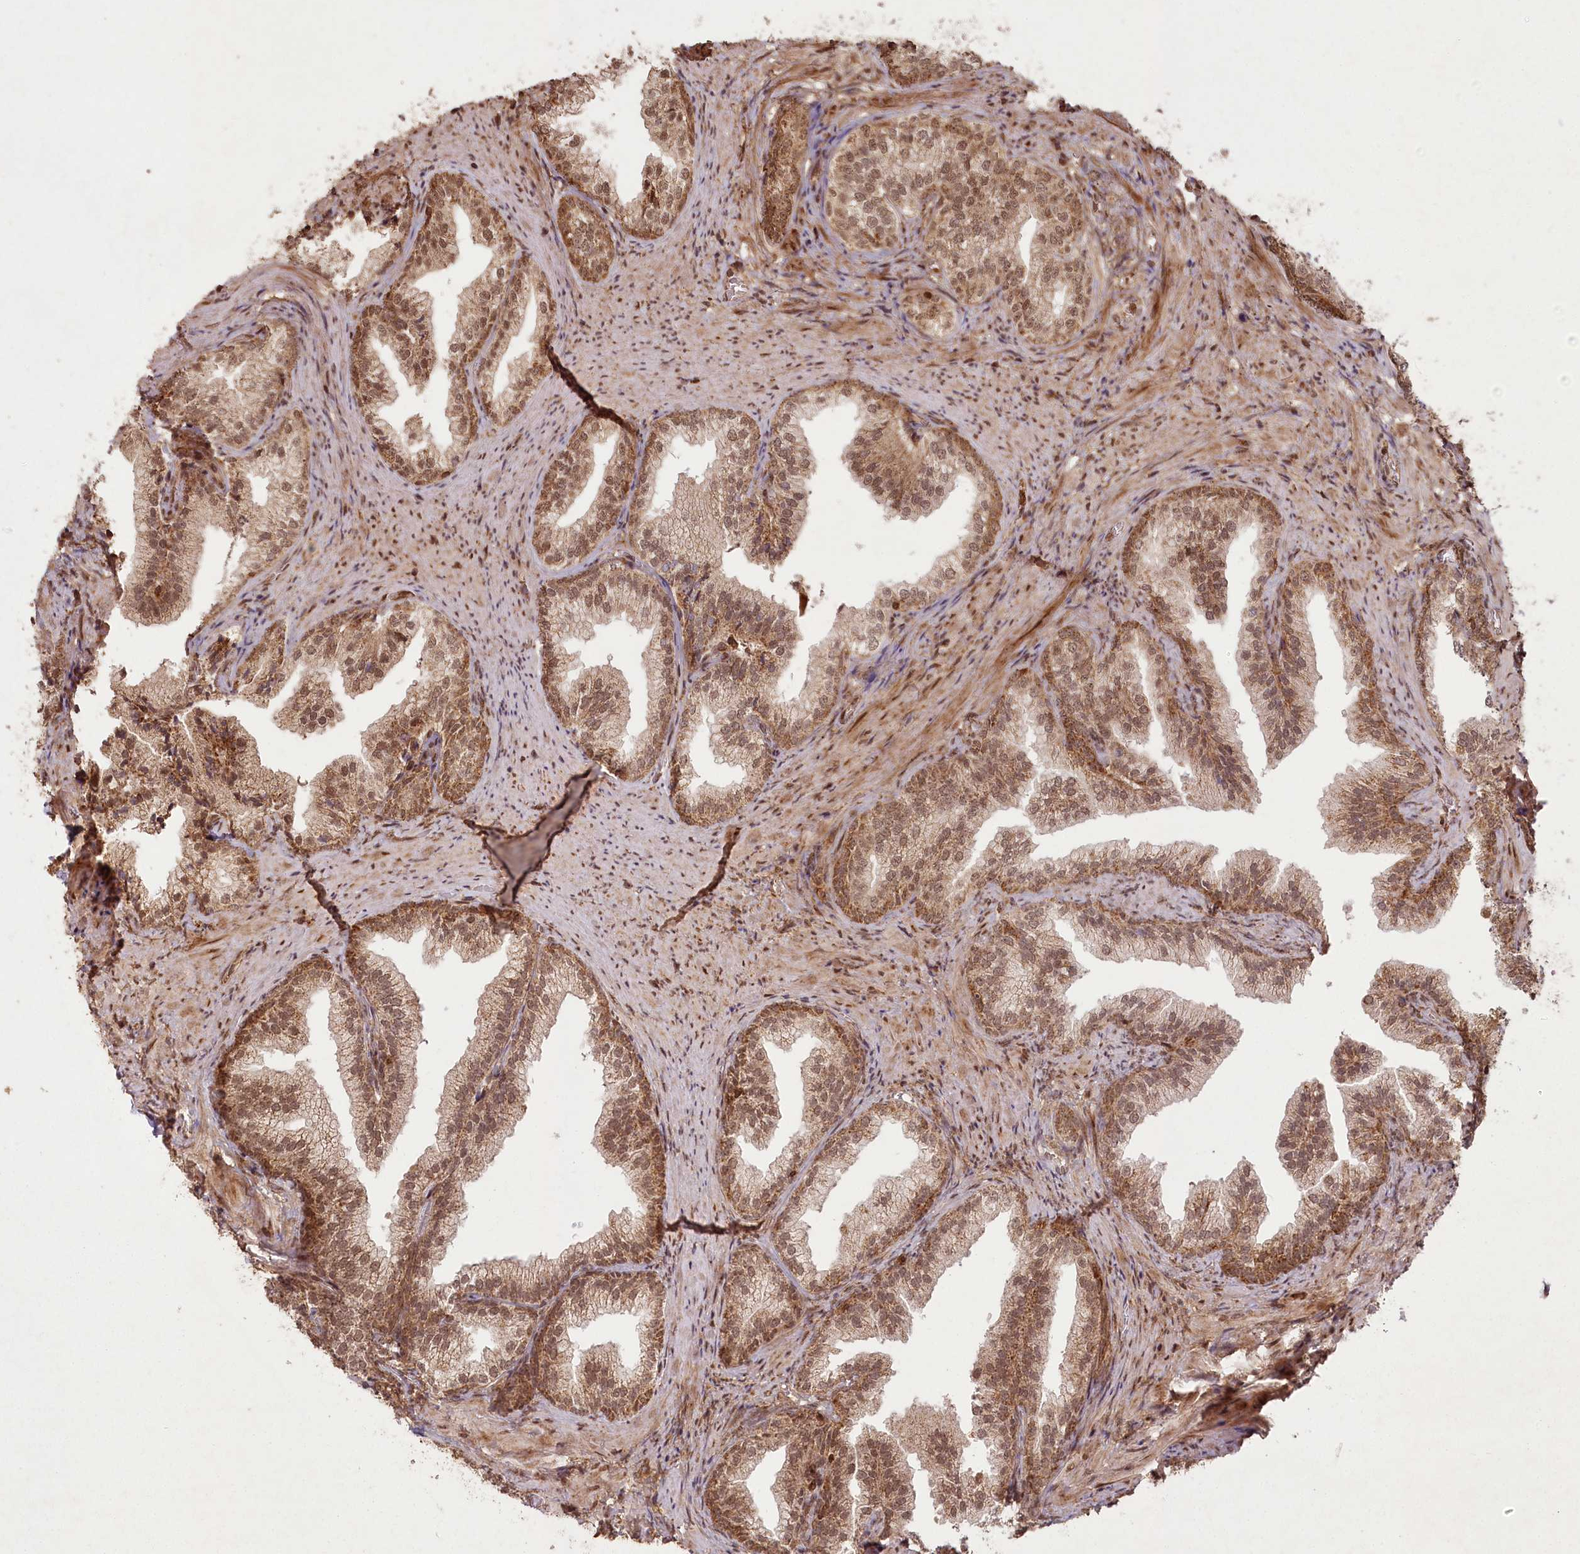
{"staining": {"intensity": "moderate", "quantity": ">75%", "location": "cytoplasmic/membranous,nuclear"}, "tissue": "prostate", "cell_type": "Glandular cells", "image_type": "normal", "snomed": [{"axis": "morphology", "description": "Normal tissue, NOS"}, {"axis": "topography", "description": "Prostate"}], "caption": "High-power microscopy captured an immunohistochemistry micrograph of benign prostate, revealing moderate cytoplasmic/membranous,nuclear expression in approximately >75% of glandular cells.", "gene": "MICU1", "patient": {"sex": "male", "age": 76}}